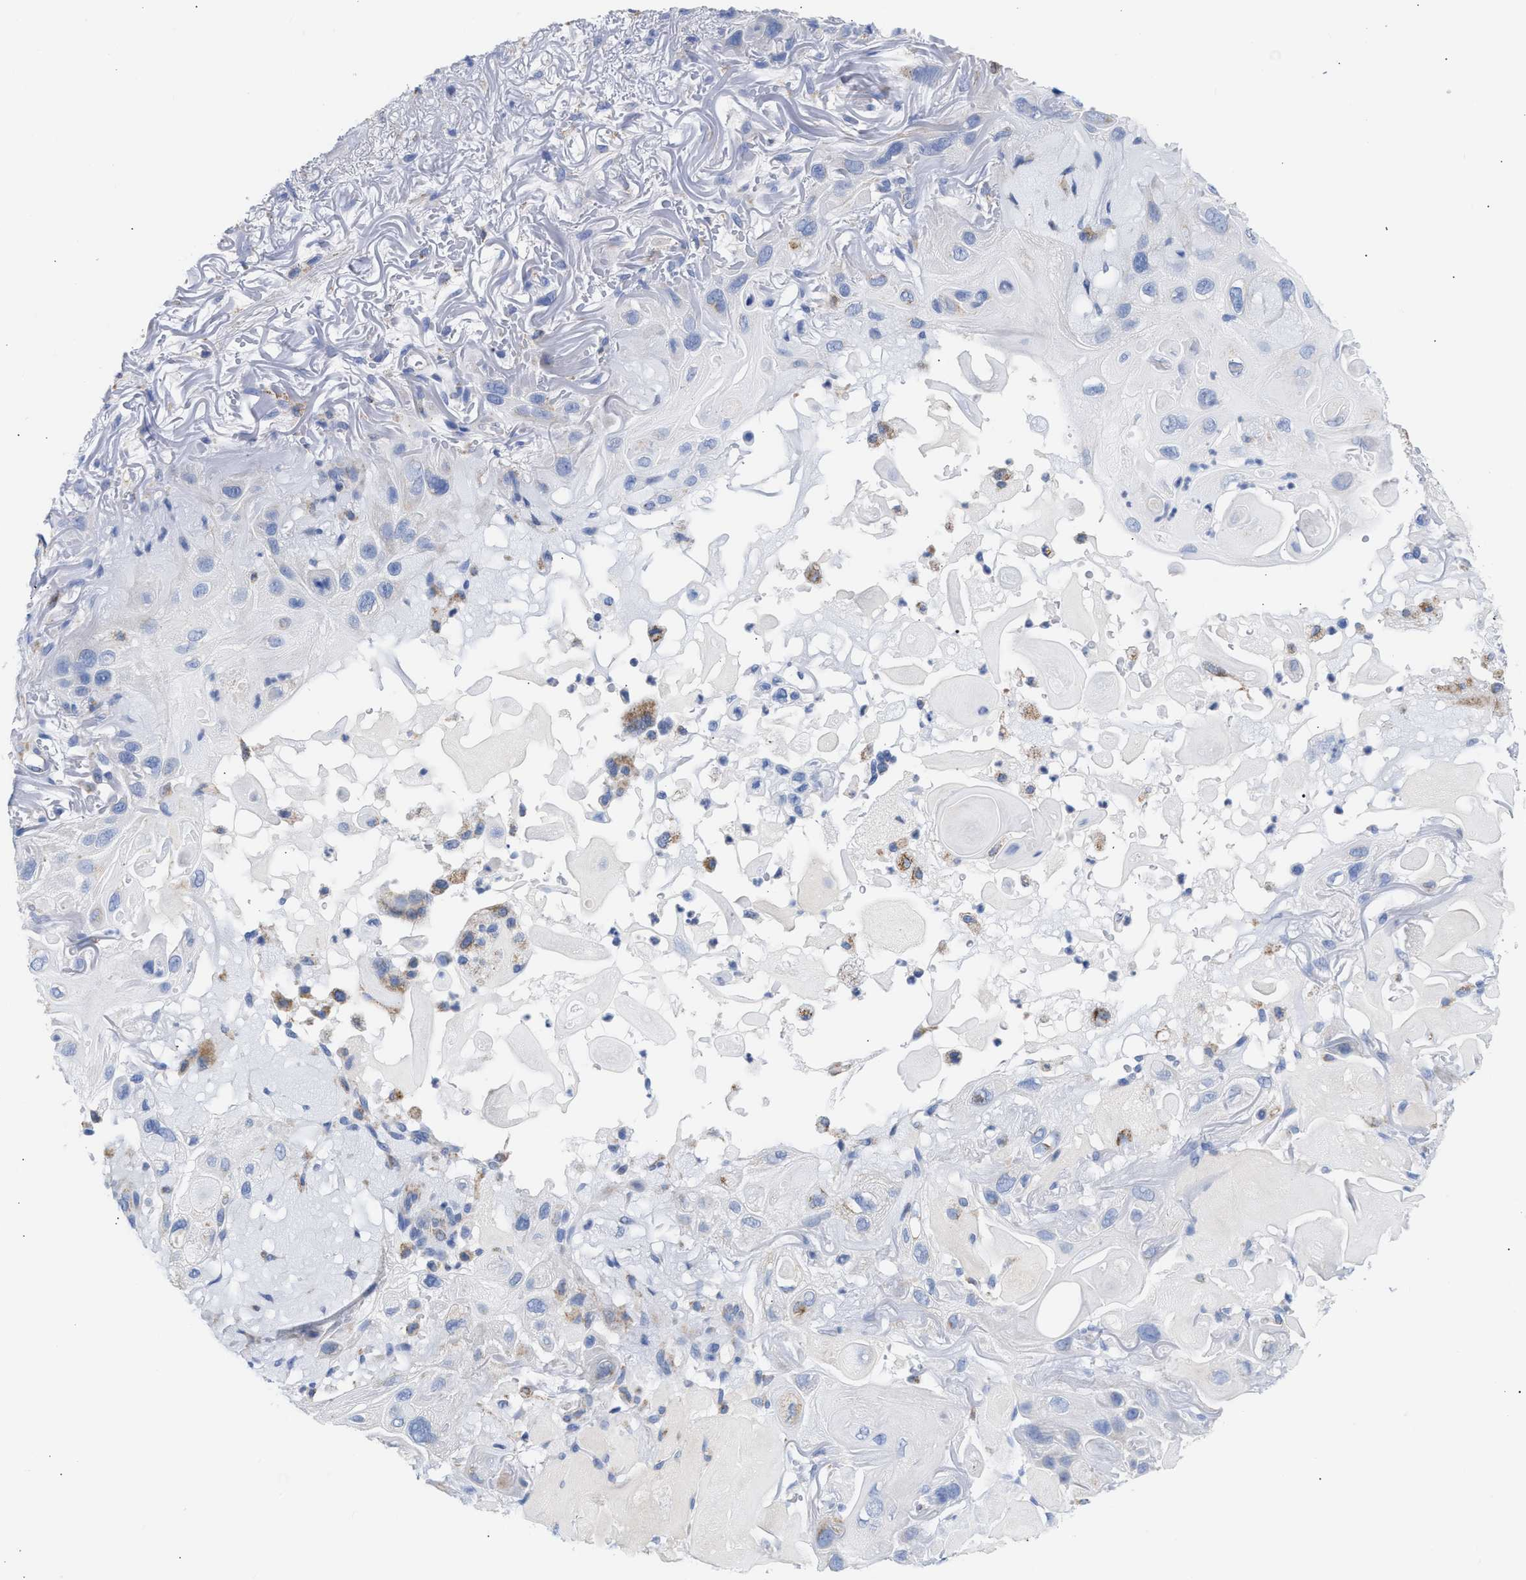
{"staining": {"intensity": "negative", "quantity": "none", "location": "none"}, "tissue": "skin cancer", "cell_type": "Tumor cells", "image_type": "cancer", "snomed": [{"axis": "morphology", "description": "Squamous cell carcinoma, NOS"}, {"axis": "topography", "description": "Skin"}], "caption": "Squamous cell carcinoma (skin) was stained to show a protein in brown. There is no significant staining in tumor cells. (DAB immunohistochemistry with hematoxylin counter stain).", "gene": "ACOT13", "patient": {"sex": "female", "age": 77}}